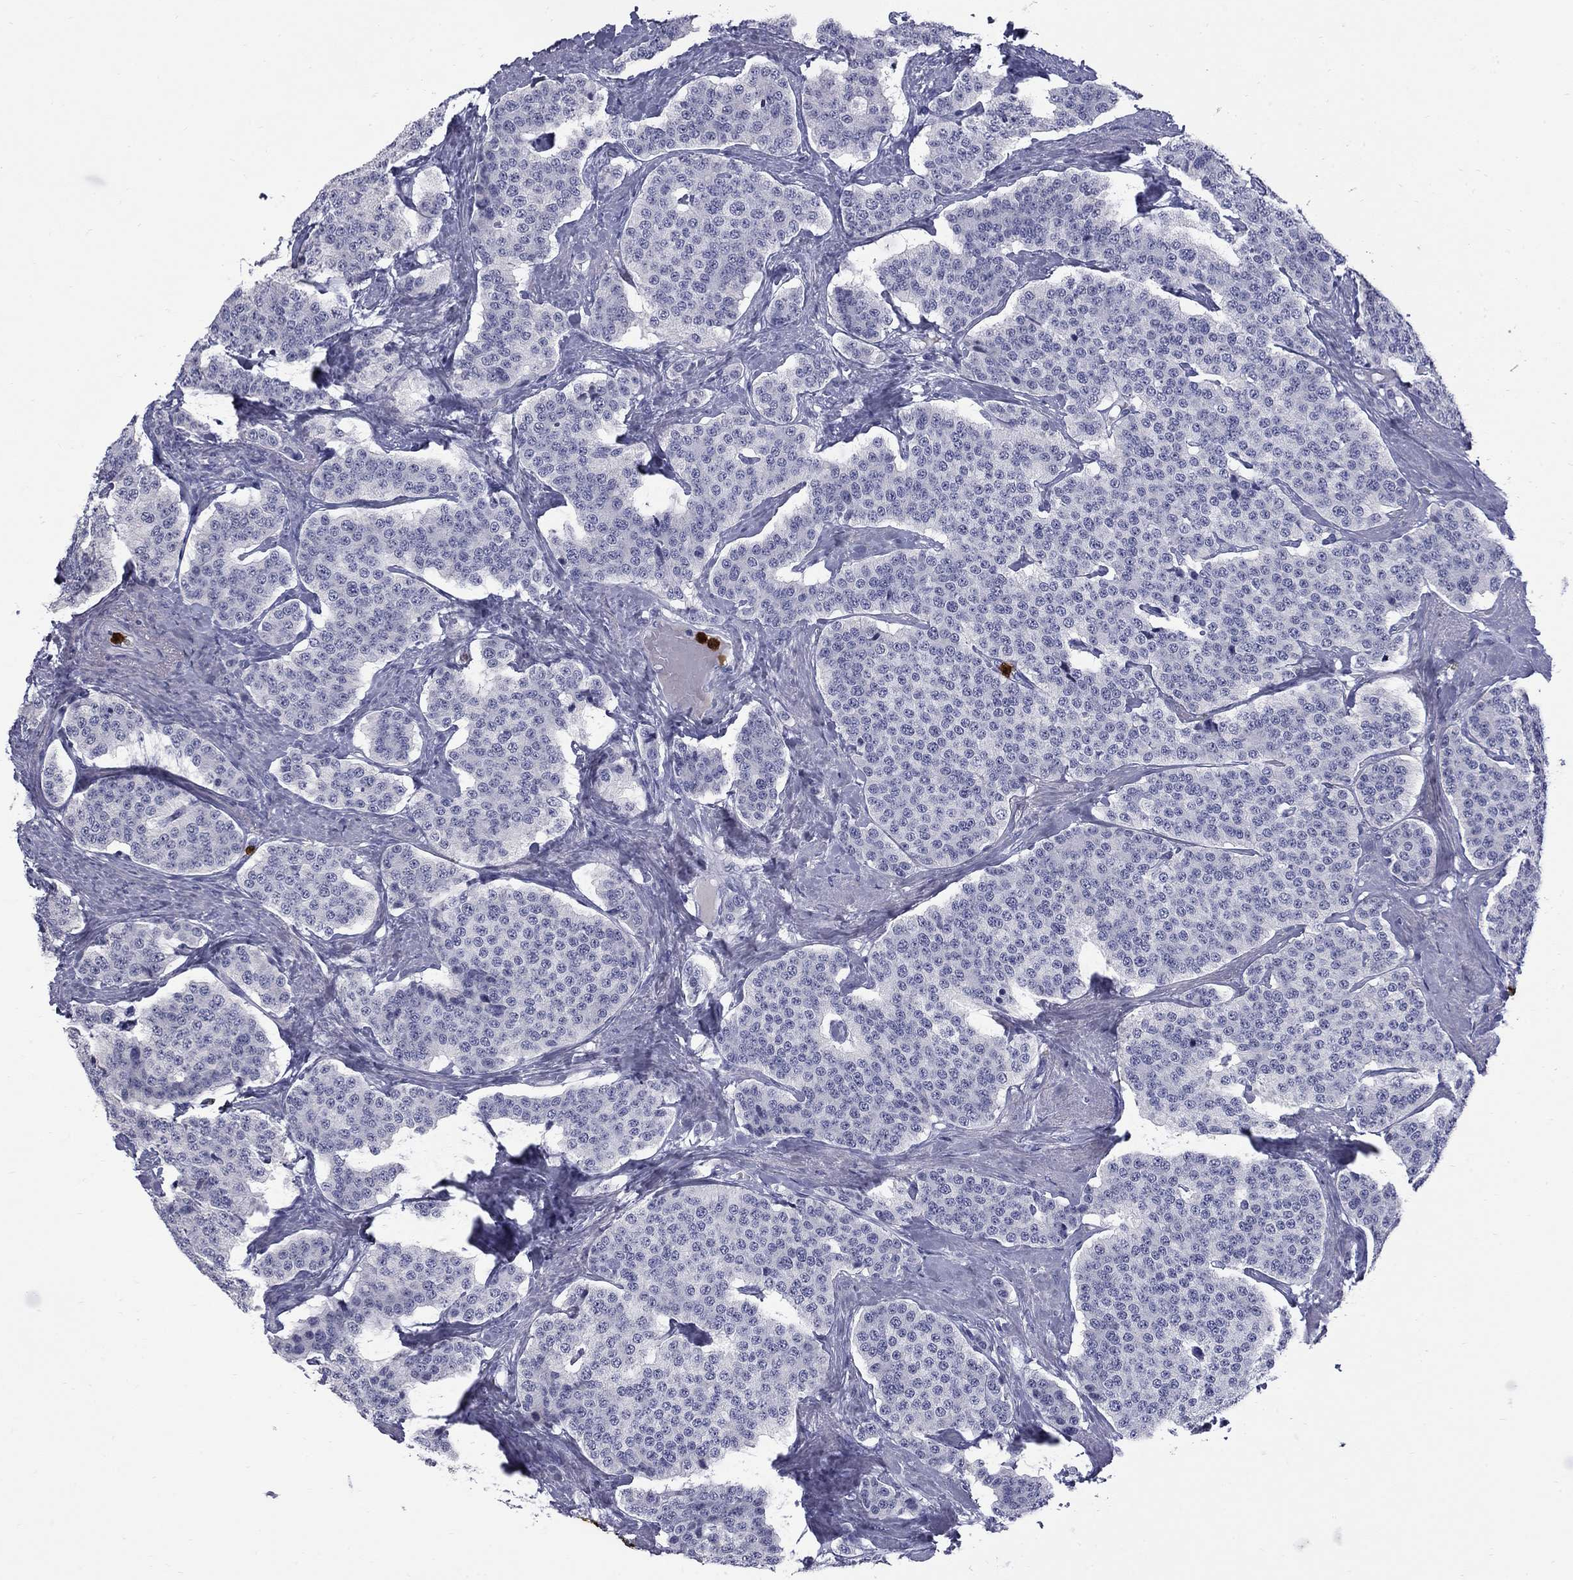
{"staining": {"intensity": "negative", "quantity": "none", "location": "none"}, "tissue": "carcinoid", "cell_type": "Tumor cells", "image_type": "cancer", "snomed": [{"axis": "morphology", "description": "Carcinoid, malignant, NOS"}, {"axis": "topography", "description": "Small intestine"}], "caption": "The histopathology image displays no staining of tumor cells in carcinoid.", "gene": "TRIM29", "patient": {"sex": "female", "age": 58}}